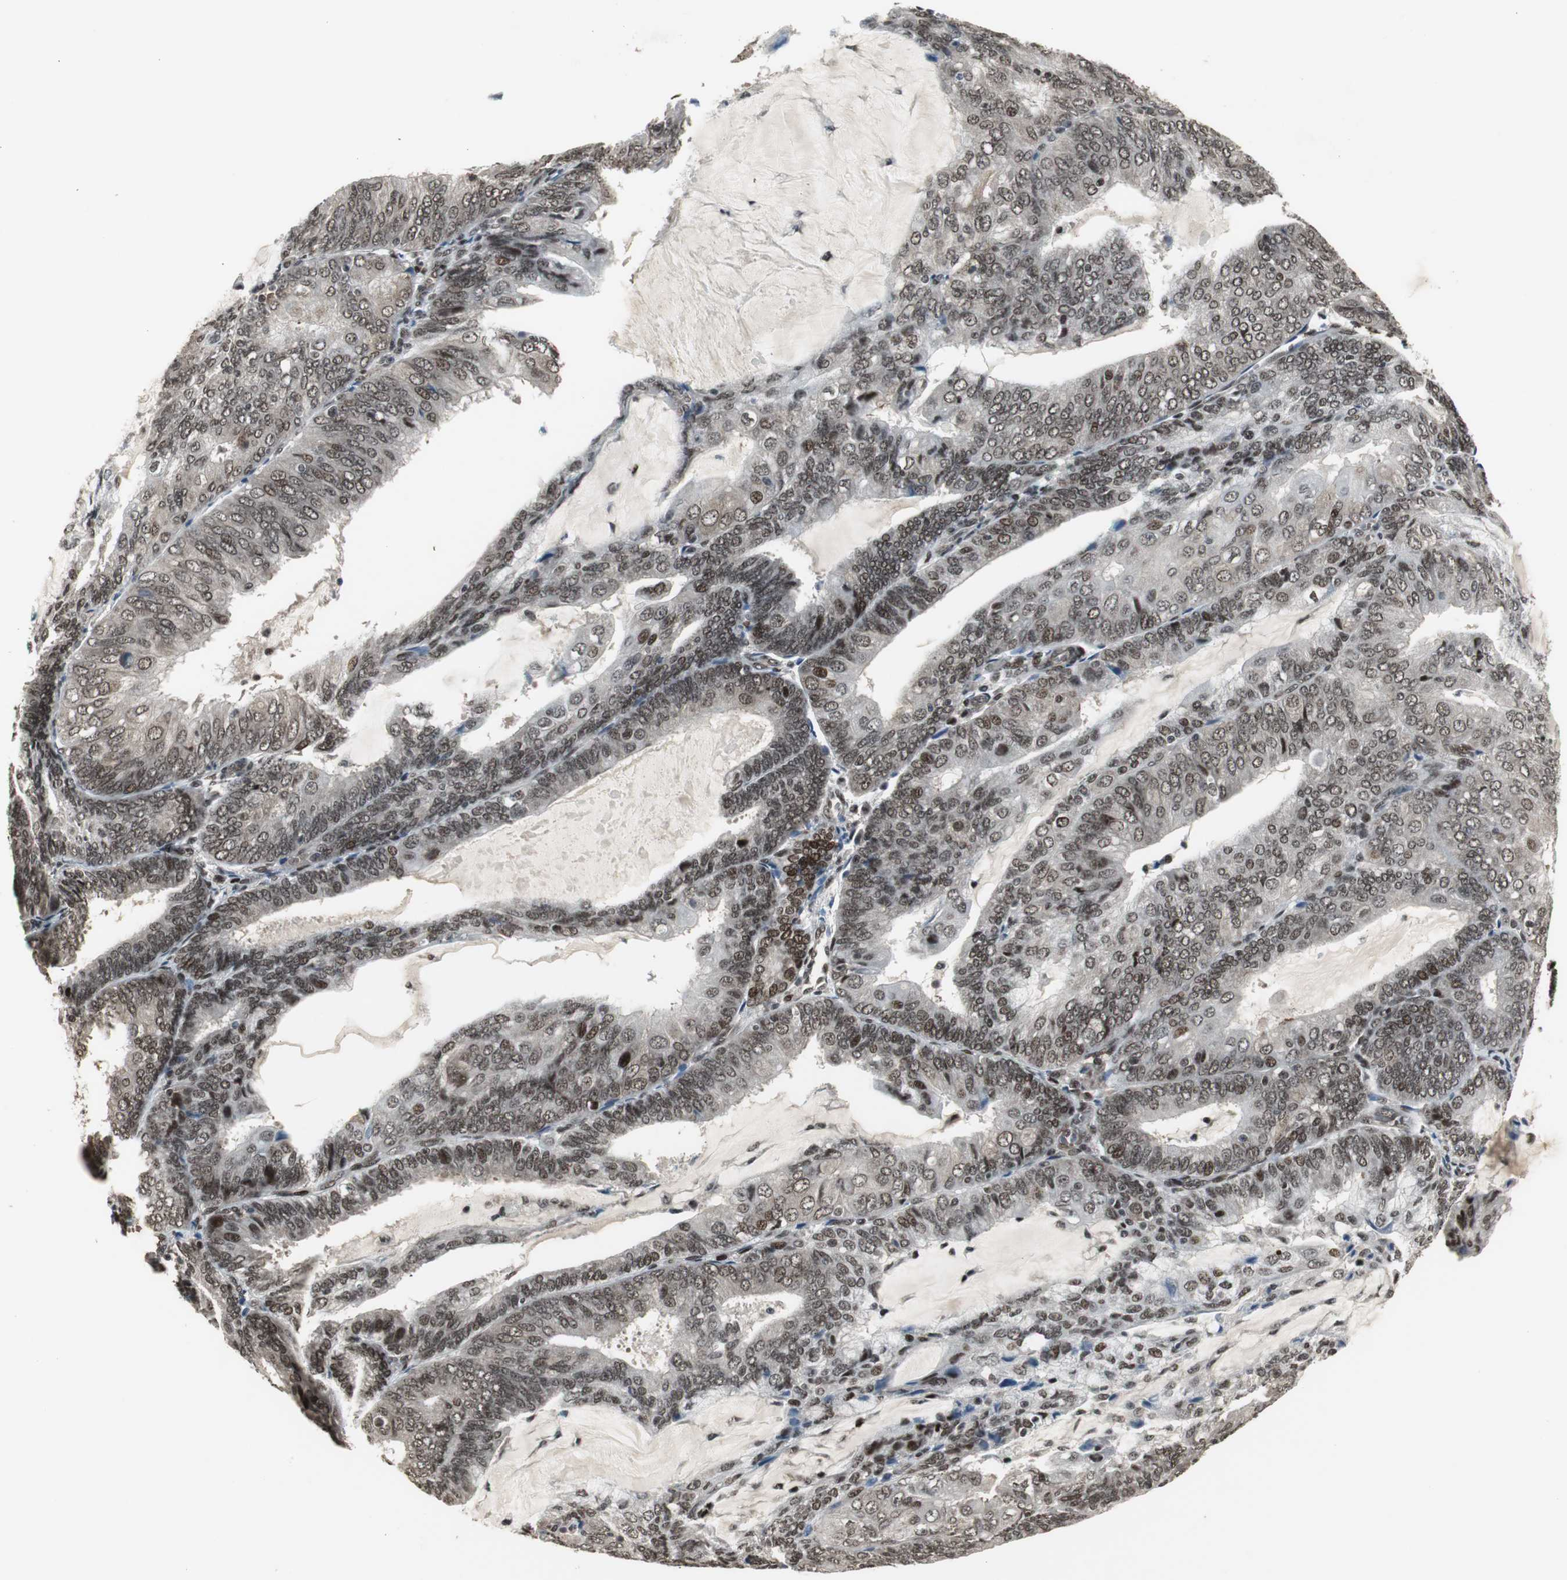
{"staining": {"intensity": "moderate", "quantity": ">75%", "location": "nuclear"}, "tissue": "endometrial cancer", "cell_type": "Tumor cells", "image_type": "cancer", "snomed": [{"axis": "morphology", "description": "Adenocarcinoma, NOS"}, {"axis": "topography", "description": "Endometrium"}], "caption": "The immunohistochemical stain shows moderate nuclear positivity in tumor cells of endometrial adenocarcinoma tissue.", "gene": "TAF5", "patient": {"sex": "female", "age": 81}}